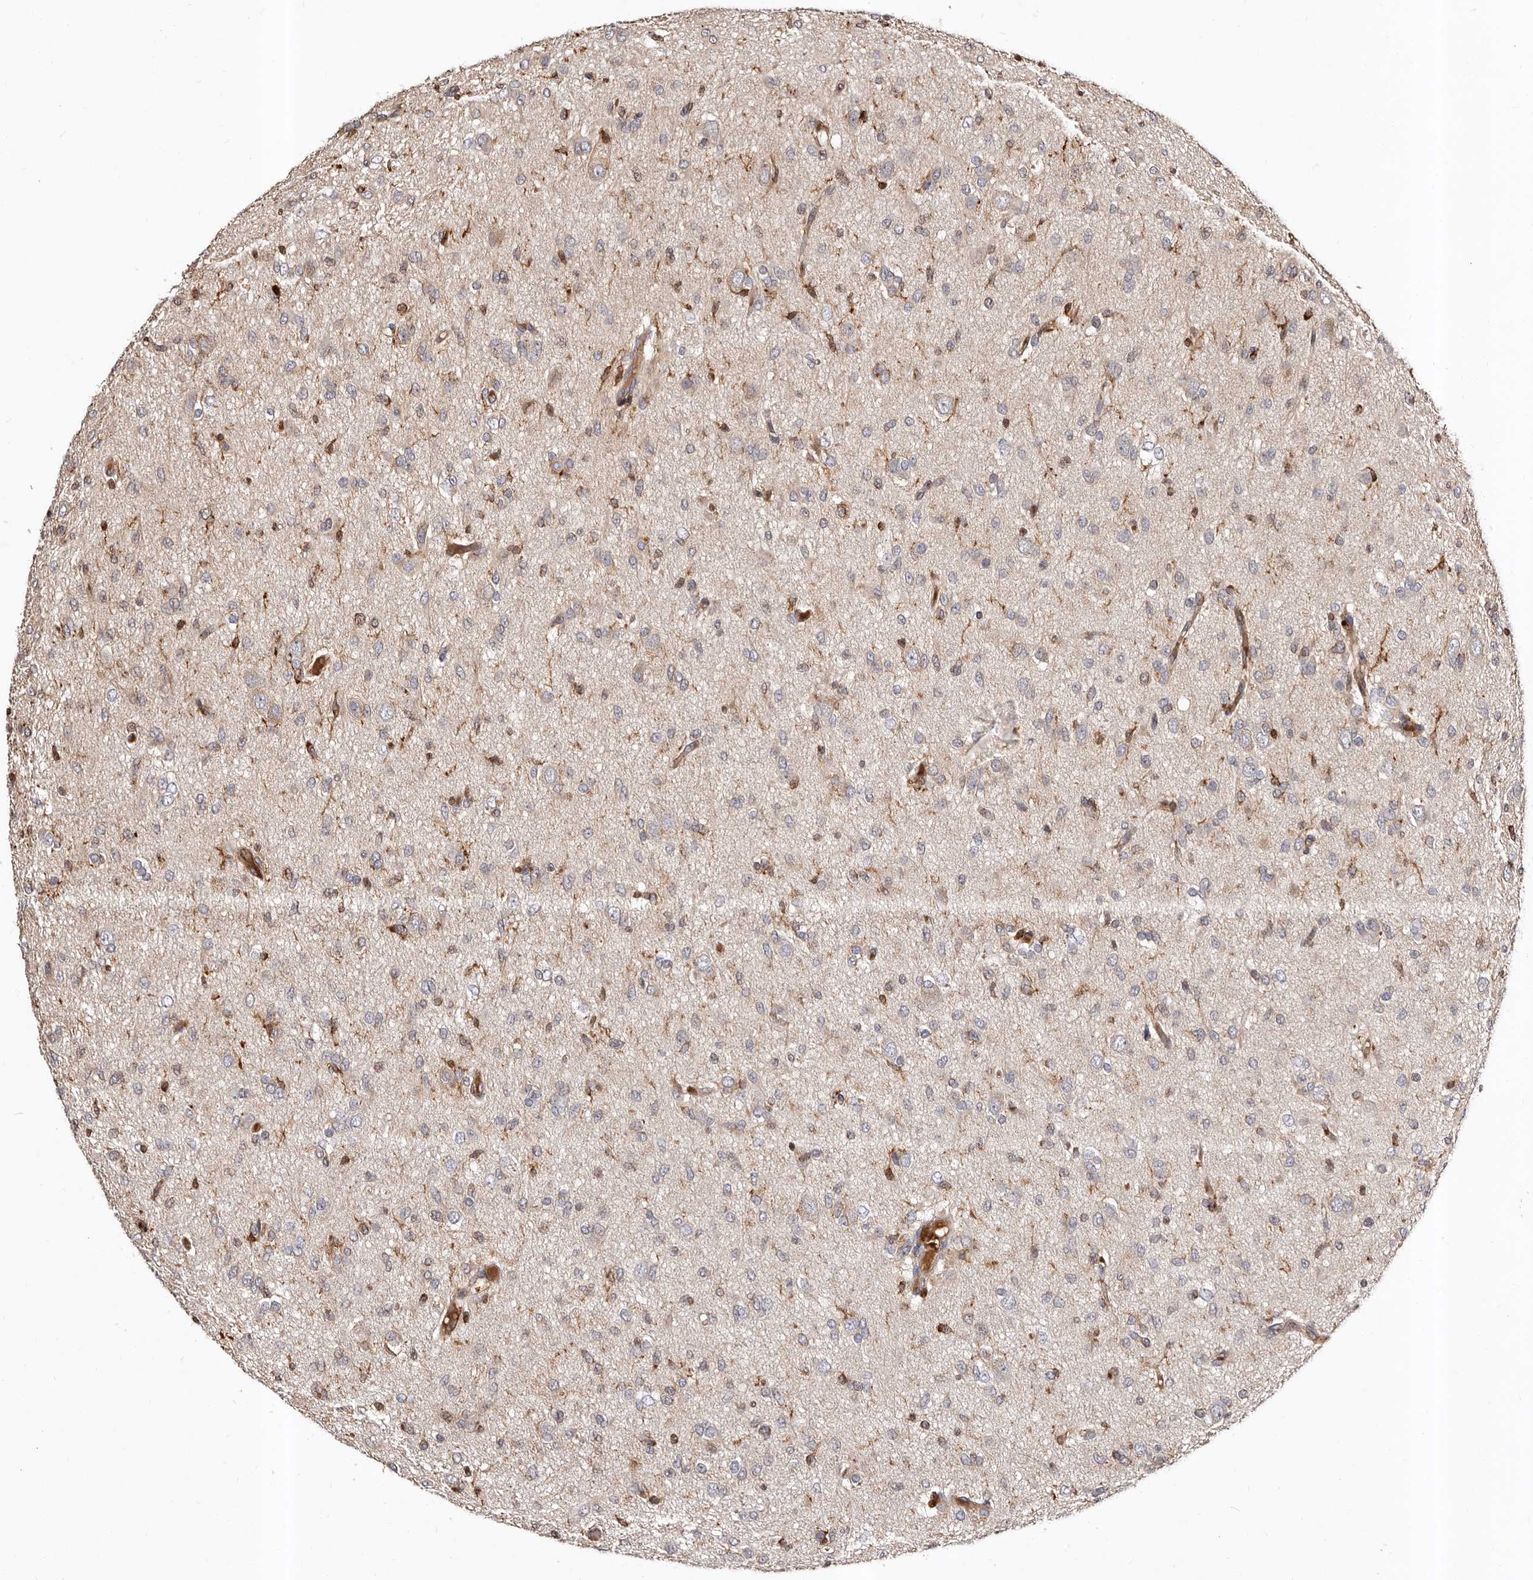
{"staining": {"intensity": "negative", "quantity": "none", "location": "none"}, "tissue": "glioma", "cell_type": "Tumor cells", "image_type": "cancer", "snomed": [{"axis": "morphology", "description": "Glioma, malignant, High grade"}, {"axis": "topography", "description": "Brain"}], "caption": "The photomicrograph demonstrates no staining of tumor cells in glioma.", "gene": "BAX", "patient": {"sex": "female", "age": 59}}